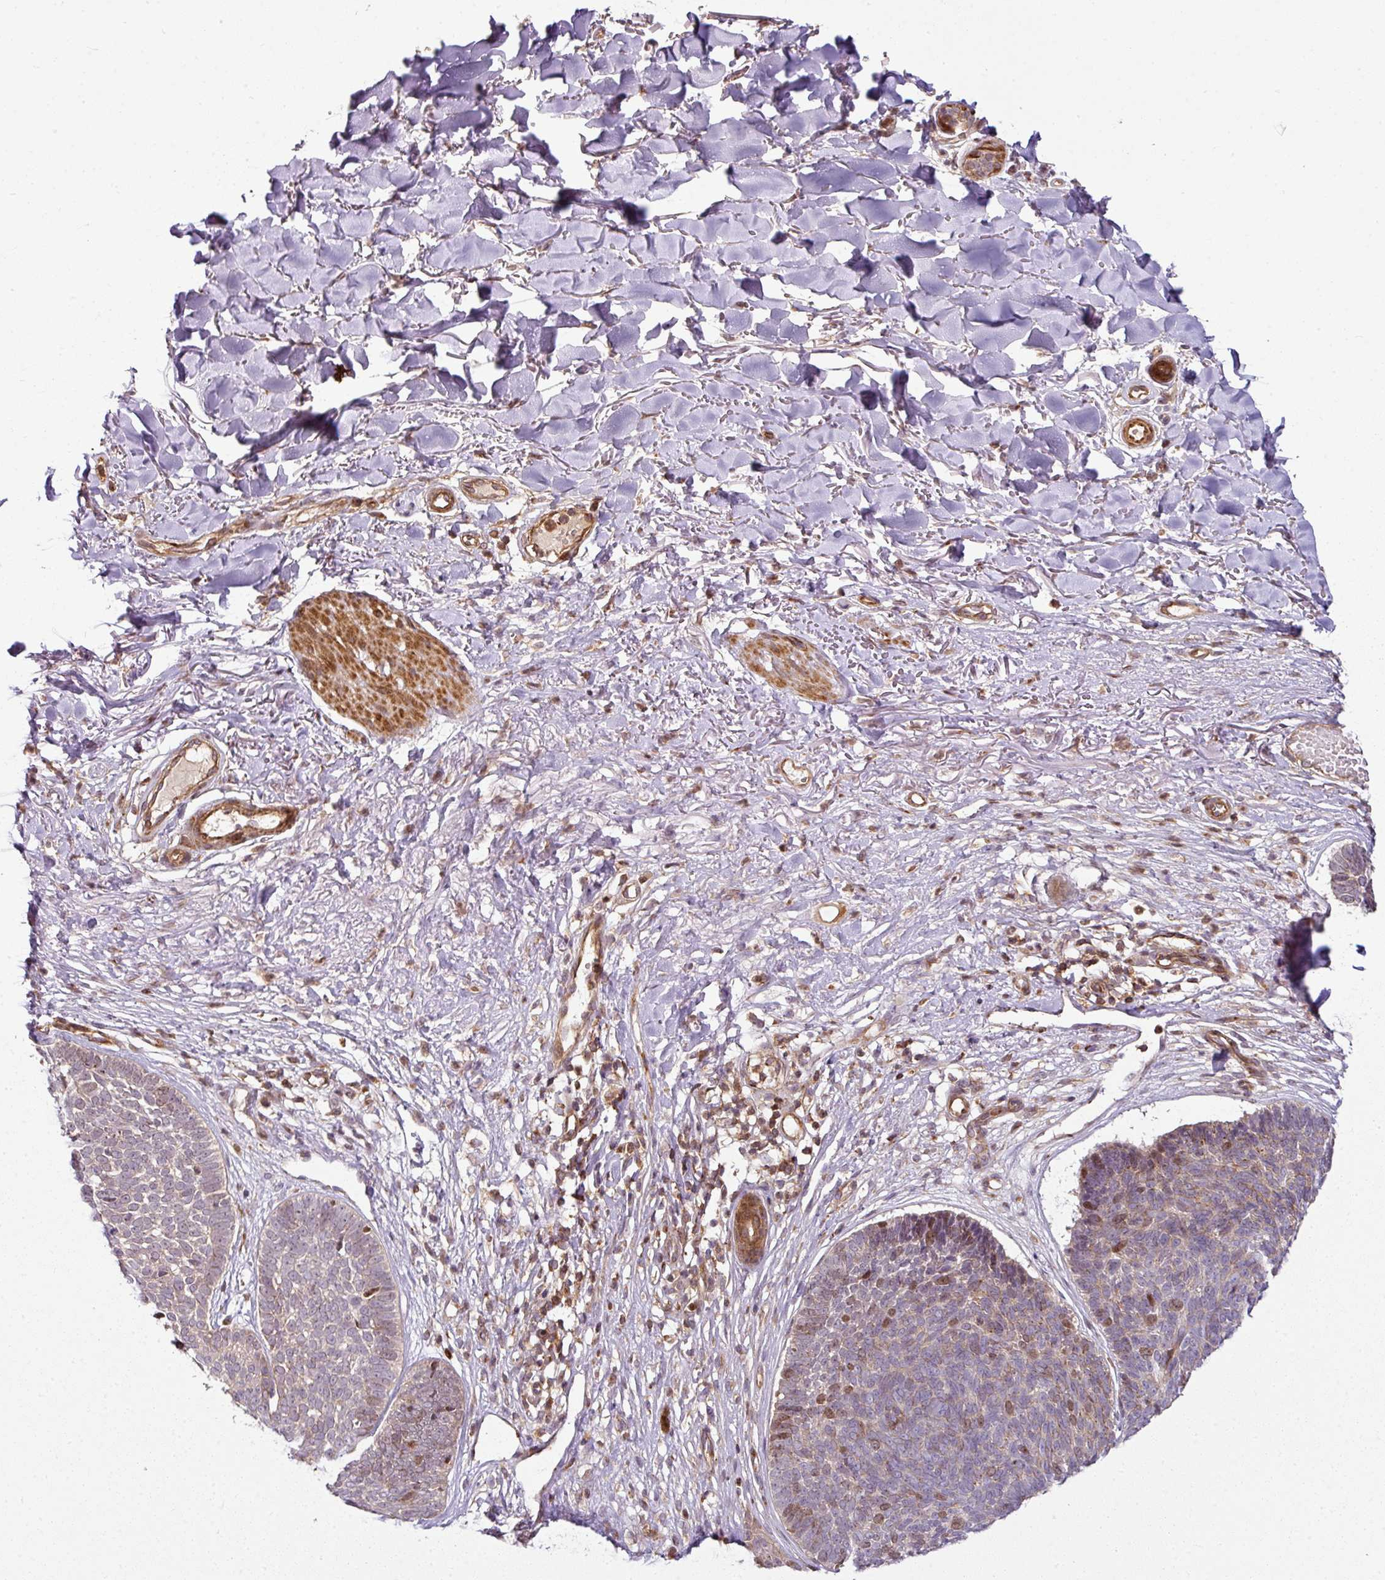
{"staining": {"intensity": "moderate", "quantity": "<25%", "location": "nuclear"}, "tissue": "skin cancer", "cell_type": "Tumor cells", "image_type": "cancer", "snomed": [{"axis": "morphology", "description": "Basal cell carcinoma"}, {"axis": "topography", "description": "Skin"}, {"axis": "topography", "description": "Skin of neck"}, {"axis": "topography", "description": "Skin of shoulder"}, {"axis": "topography", "description": "Skin of back"}], "caption": "Immunohistochemistry of skin cancer shows low levels of moderate nuclear expression in approximately <25% of tumor cells. (Stains: DAB in brown, nuclei in blue, Microscopy: brightfield microscopy at high magnification).", "gene": "ATAT1", "patient": {"sex": "male", "age": 80}}